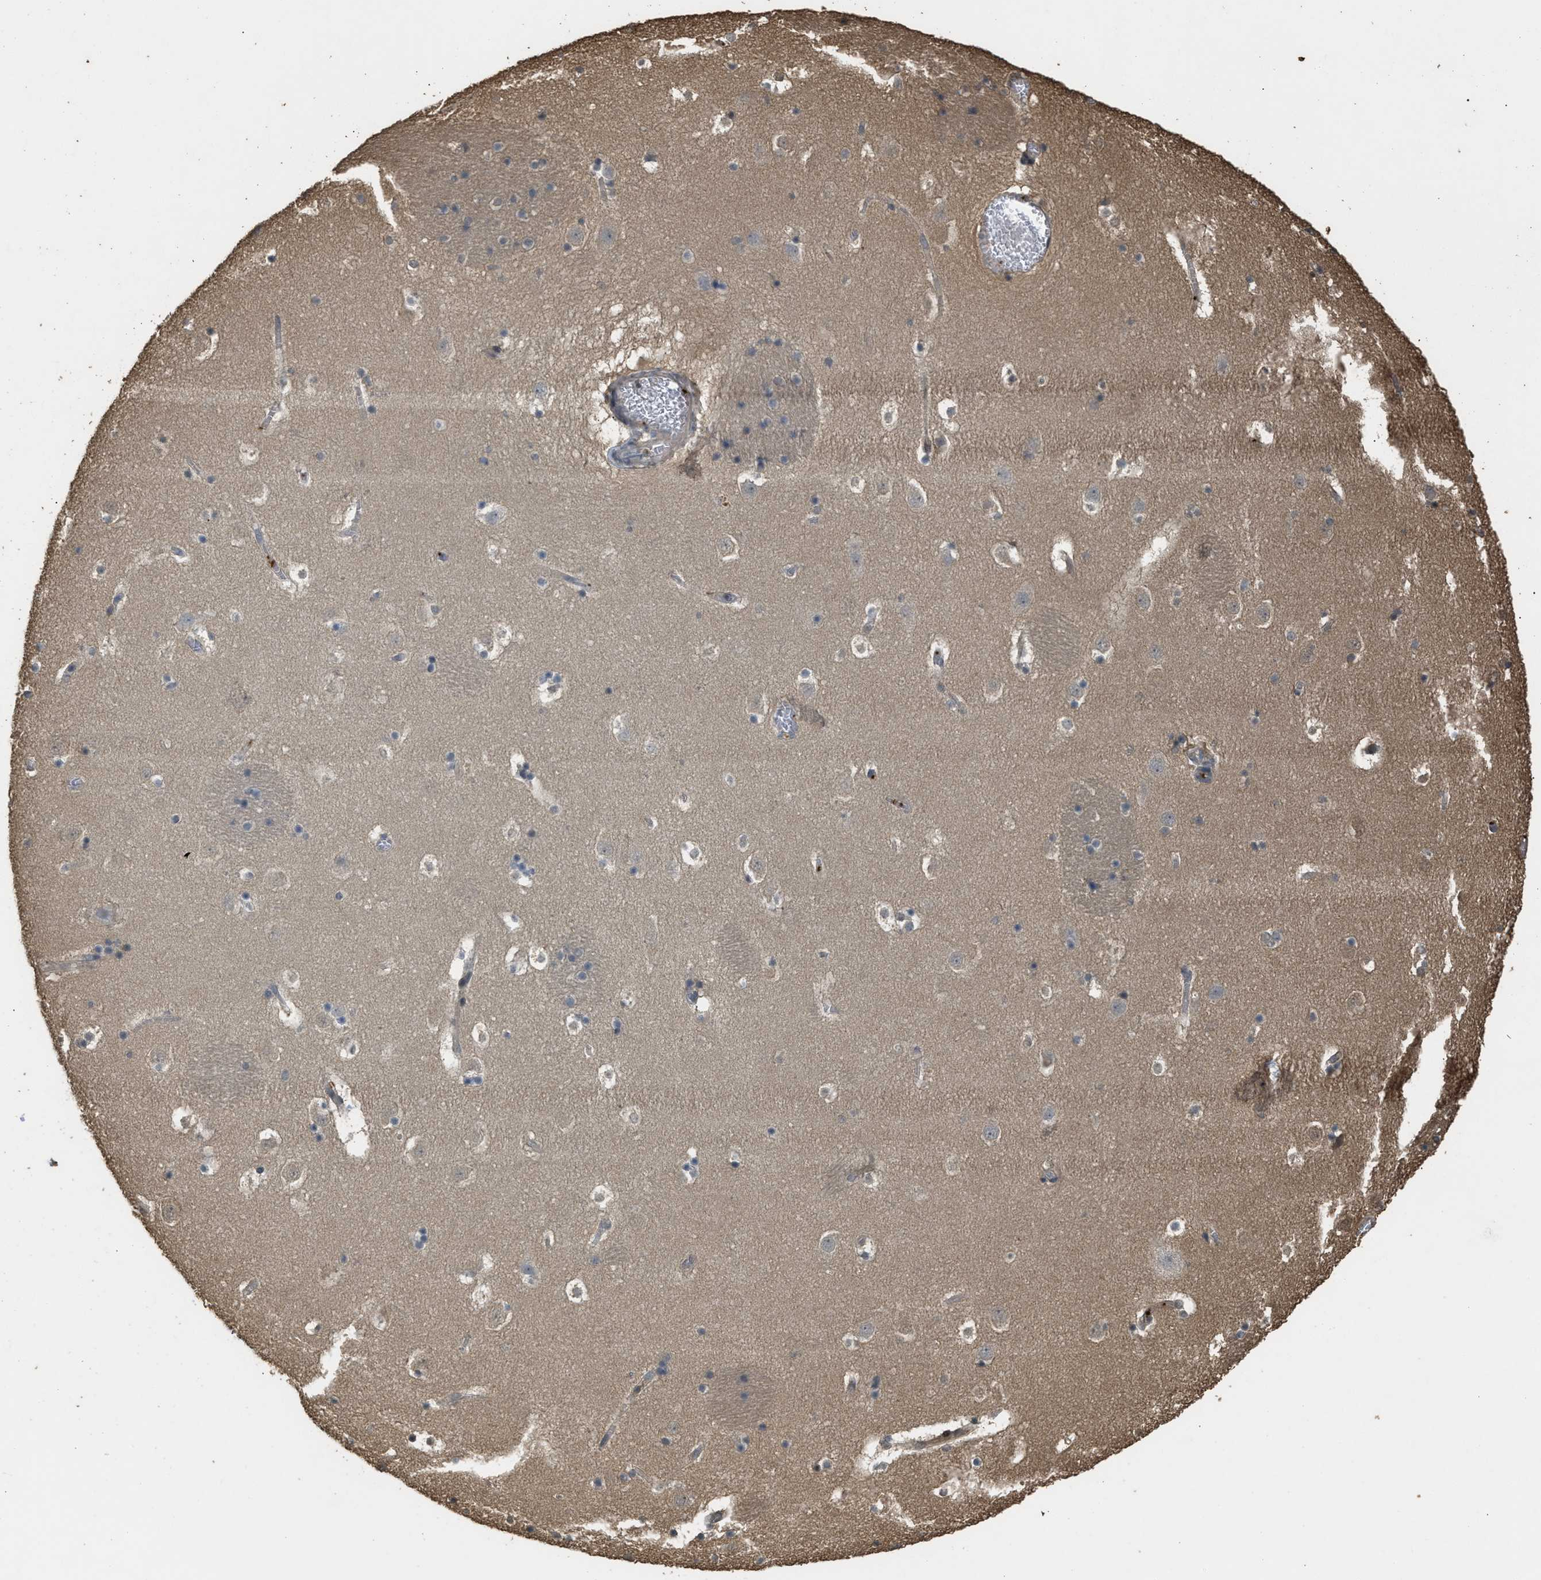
{"staining": {"intensity": "weak", "quantity": "<25%", "location": "cytoplasmic/membranous"}, "tissue": "caudate", "cell_type": "Glial cells", "image_type": "normal", "snomed": [{"axis": "morphology", "description": "Normal tissue, NOS"}, {"axis": "topography", "description": "Lateral ventricle wall"}], "caption": "IHC image of benign human caudate stained for a protein (brown), which reveals no positivity in glial cells.", "gene": "ARHGDIA", "patient": {"sex": "male", "age": 45}}